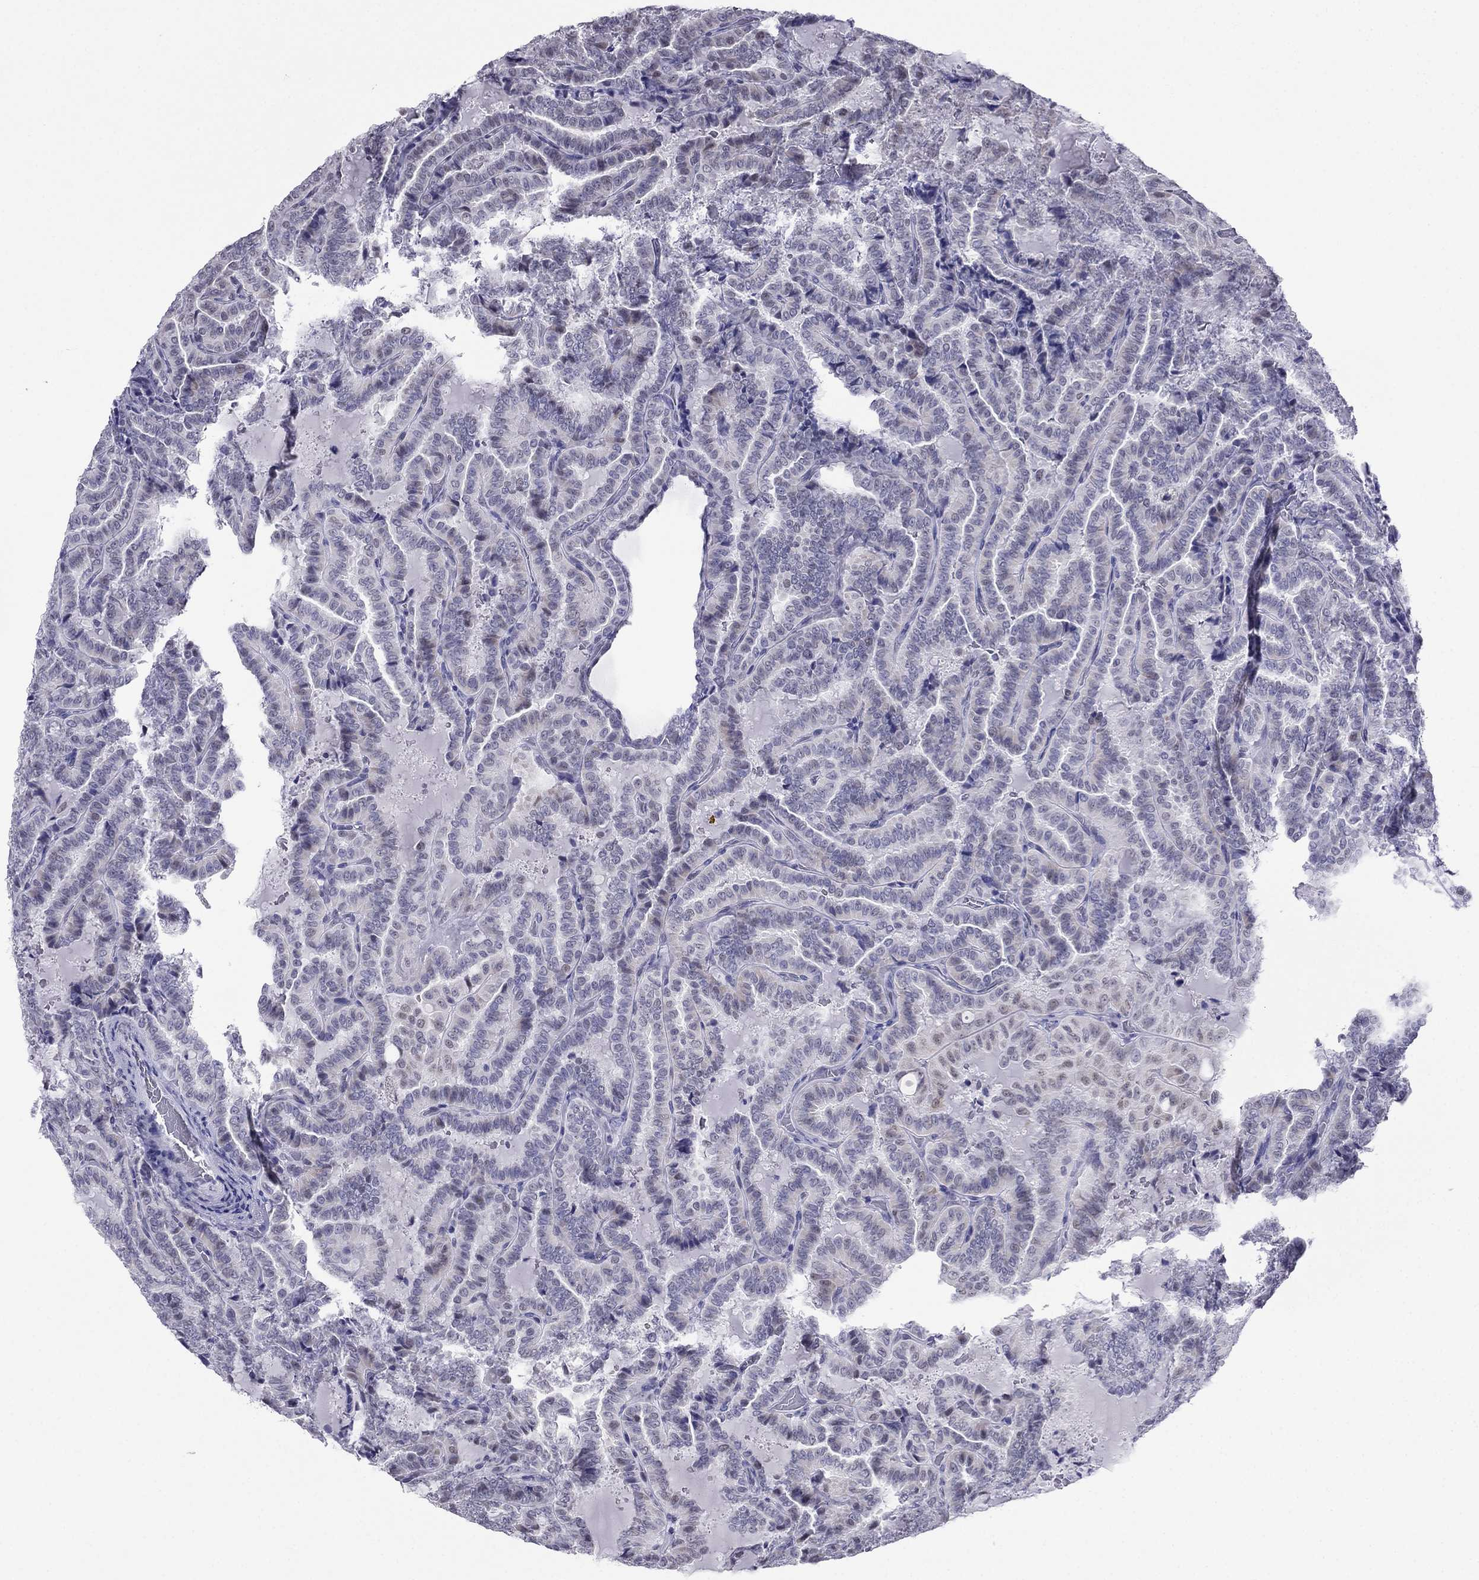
{"staining": {"intensity": "weak", "quantity": "25%-75%", "location": "cytoplasmic/membranous"}, "tissue": "thyroid cancer", "cell_type": "Tumor cells", "image_type": "cancer", "snomed": [{"axis": "morphology", "description": "Papillary adenocarcinoma, NOS"}, {"axis": "topography", "description": "Thyroid gland"}], "caption": "A micrograph showing weak cytoplasmic/membranous staining in approximately 25%-75% of tumor cells in thyroid papillary adenocarcinoma, as visualized by brown immunohistochemical staining.", "gene": "PPM1G", "patient": {"sex": "female", "age": 39}}